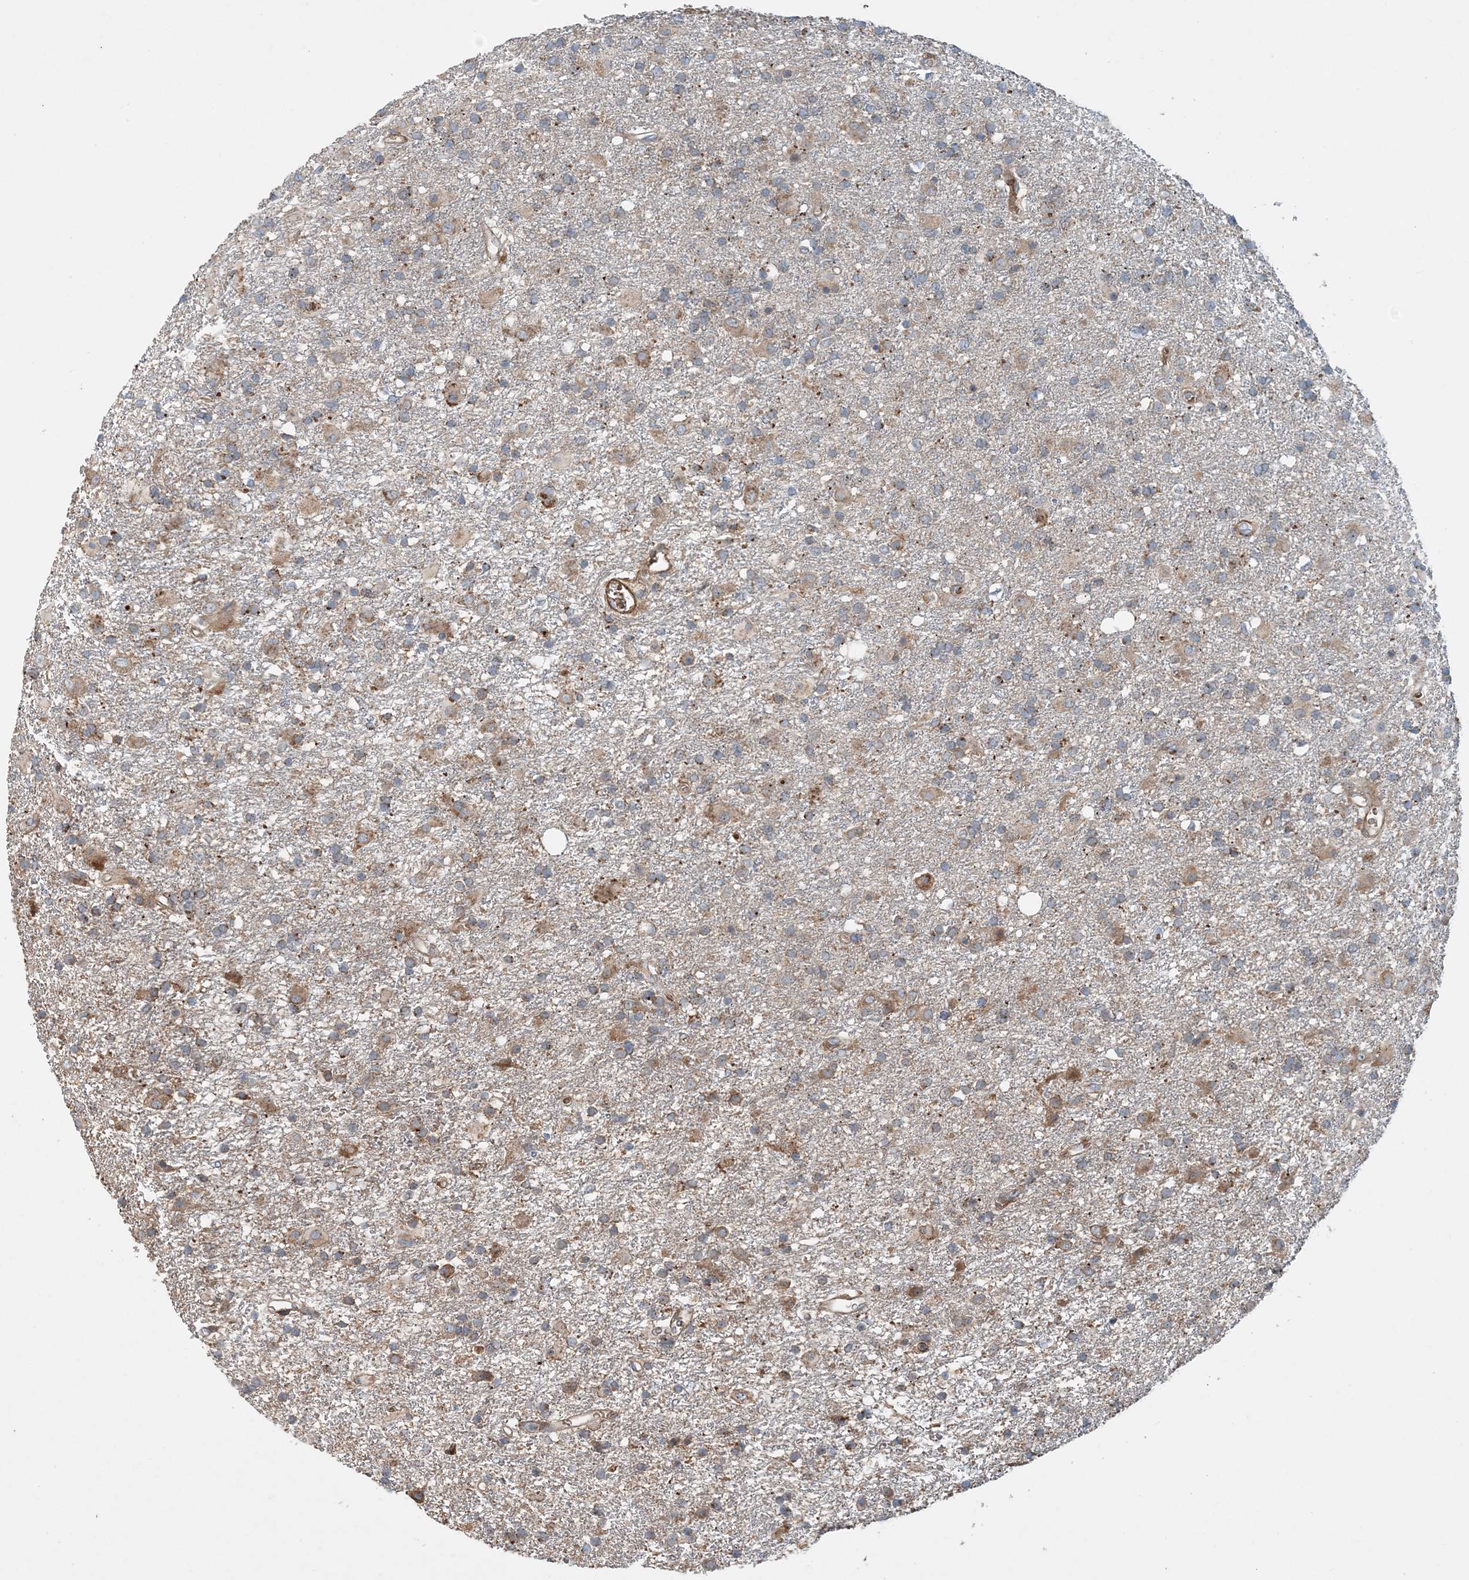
{"staining": {"intensity": "weak", "quantity": "25%-75%", "location": "cytoplasmic/membranous"}, "tissue": "glioma", "cell_type": "Tumor cells", "image_type": "cancer", "snomed": [{"axis": "morphology", "description": "Glioma, malignant, Low grade"}, {"axis": "topography", "description": "Brain"}], "caption": "DAB immunohistochemical staining of malignant low-grade glioma displays weak cytoplasmic/membranous protein positivity in about 25%-75% of tumor cells. (brown staining indicates protein expression, while blue staining denotes nuclei).", "gene": "TTI1", "patient": {"sex": "male", "age": 65}}